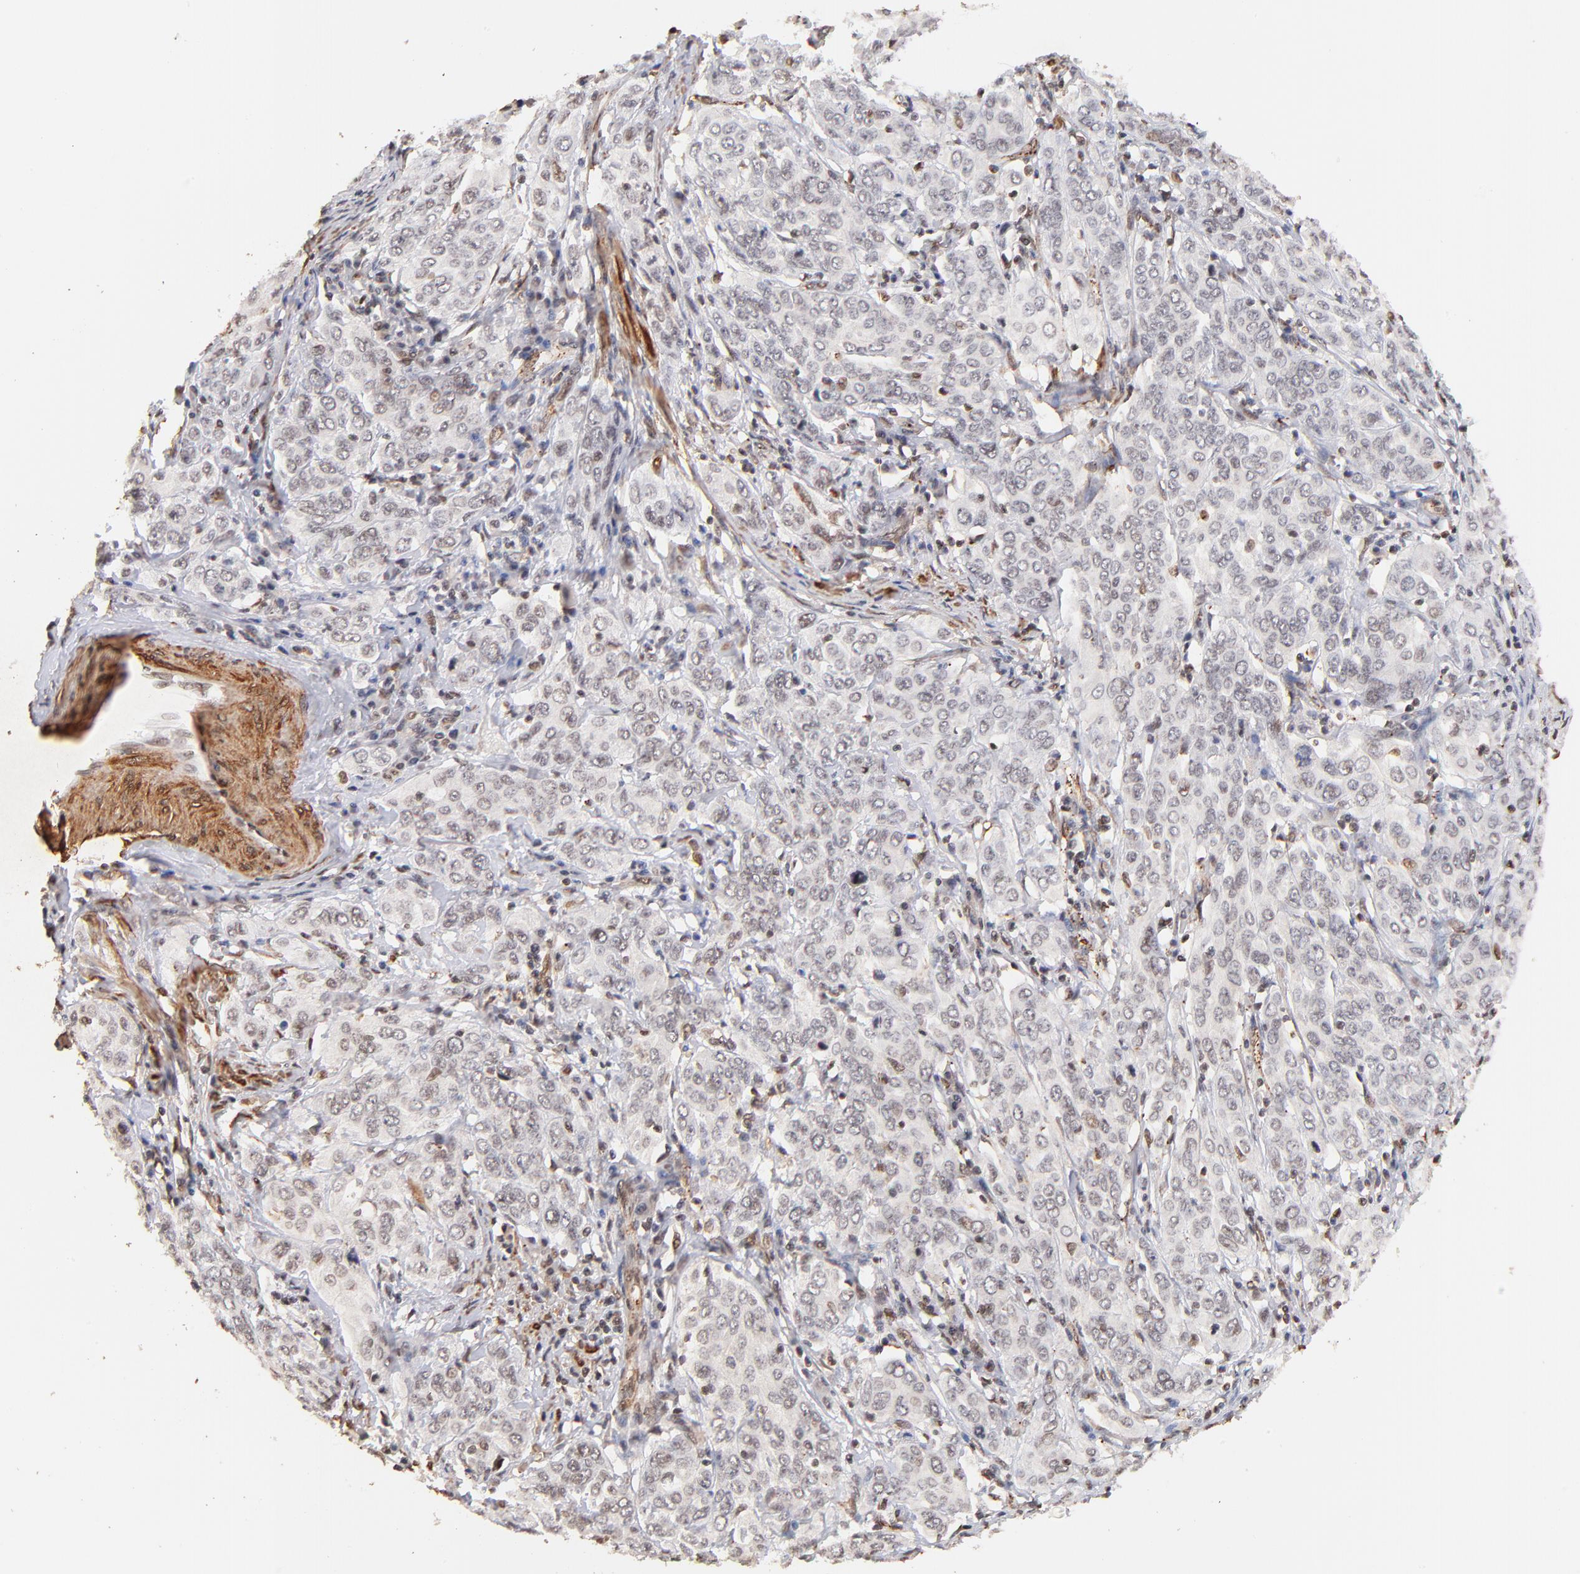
{"staining": {"intensity": "weak", "quantity": "<25%", "location": "nuclear"}, "tissue": "cervical cancer", "cell_type": "Tumor cells", "image_type": "cancer", "snomed": [{"axis": "morphology", "description": "Squamous cell carcinoma, NOS"}, {"axis": "topography", "description": "Cervix"}], "caption": "Photomicrograph shows no significant protein expression in tumor cells of cervical cancer.", "gene": "ZFP92", "patient": {"sex": "female", "age": 38}}